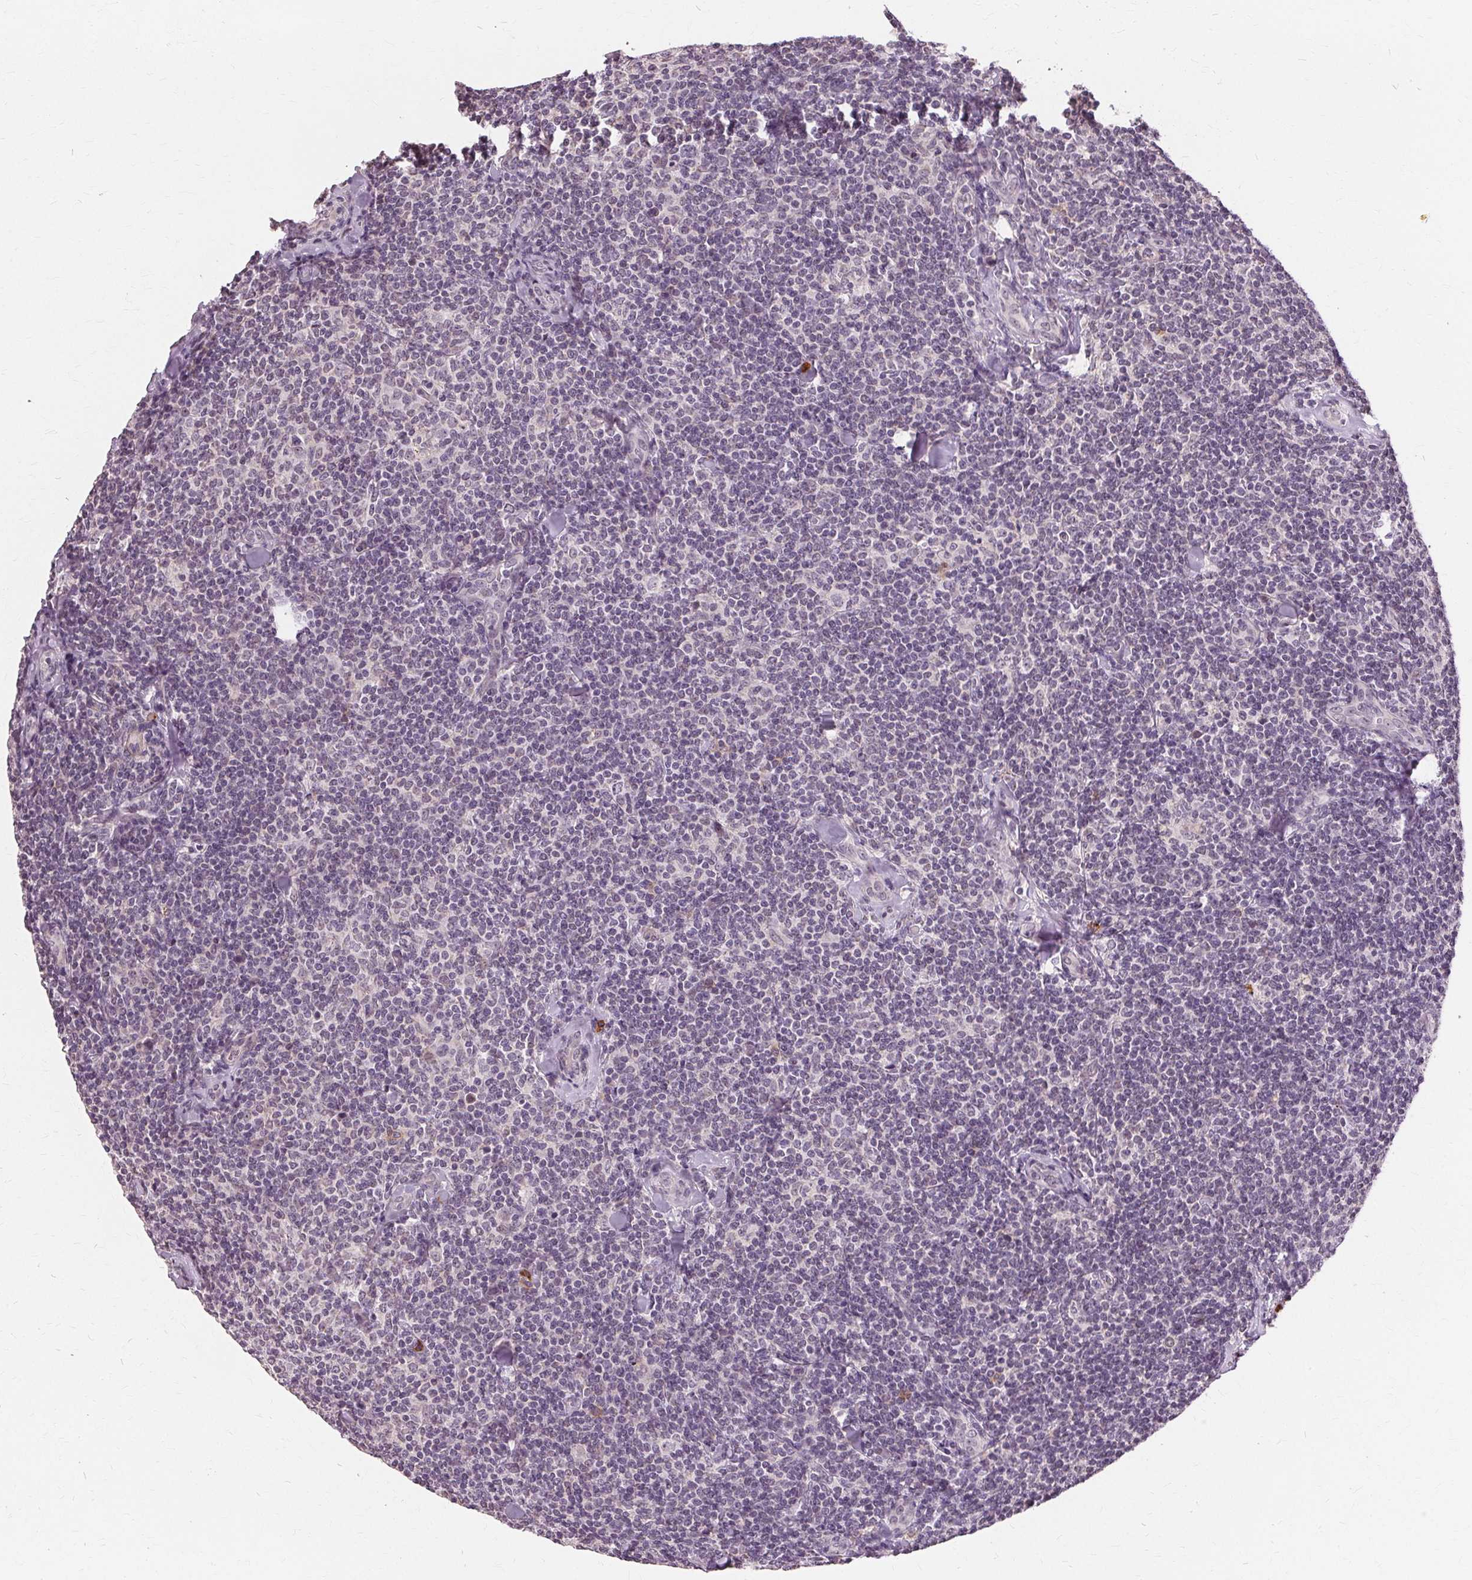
{"staining": {"intensity": "negative", "quantity": "none", "location": "none"}, "tissue": "lymphoma", "cell_type": "Tumor cells", "image_type": "cancer", "snomed": [{"axis": "morphology", "description": "Malignant lymphoma, non-Hodgkin's type, Low grade"}, {"axis": "topography", "description": "Lymph node"}], "caption": "An image of human lymphoma is negative for staining in tumor cells. (Brightfield microscopy of DAB (3,3'-diaminobenzidine) IHC at high magnification).", "gene": "SIGLEC6", "patient": {"sex": "female", "age": 56}}